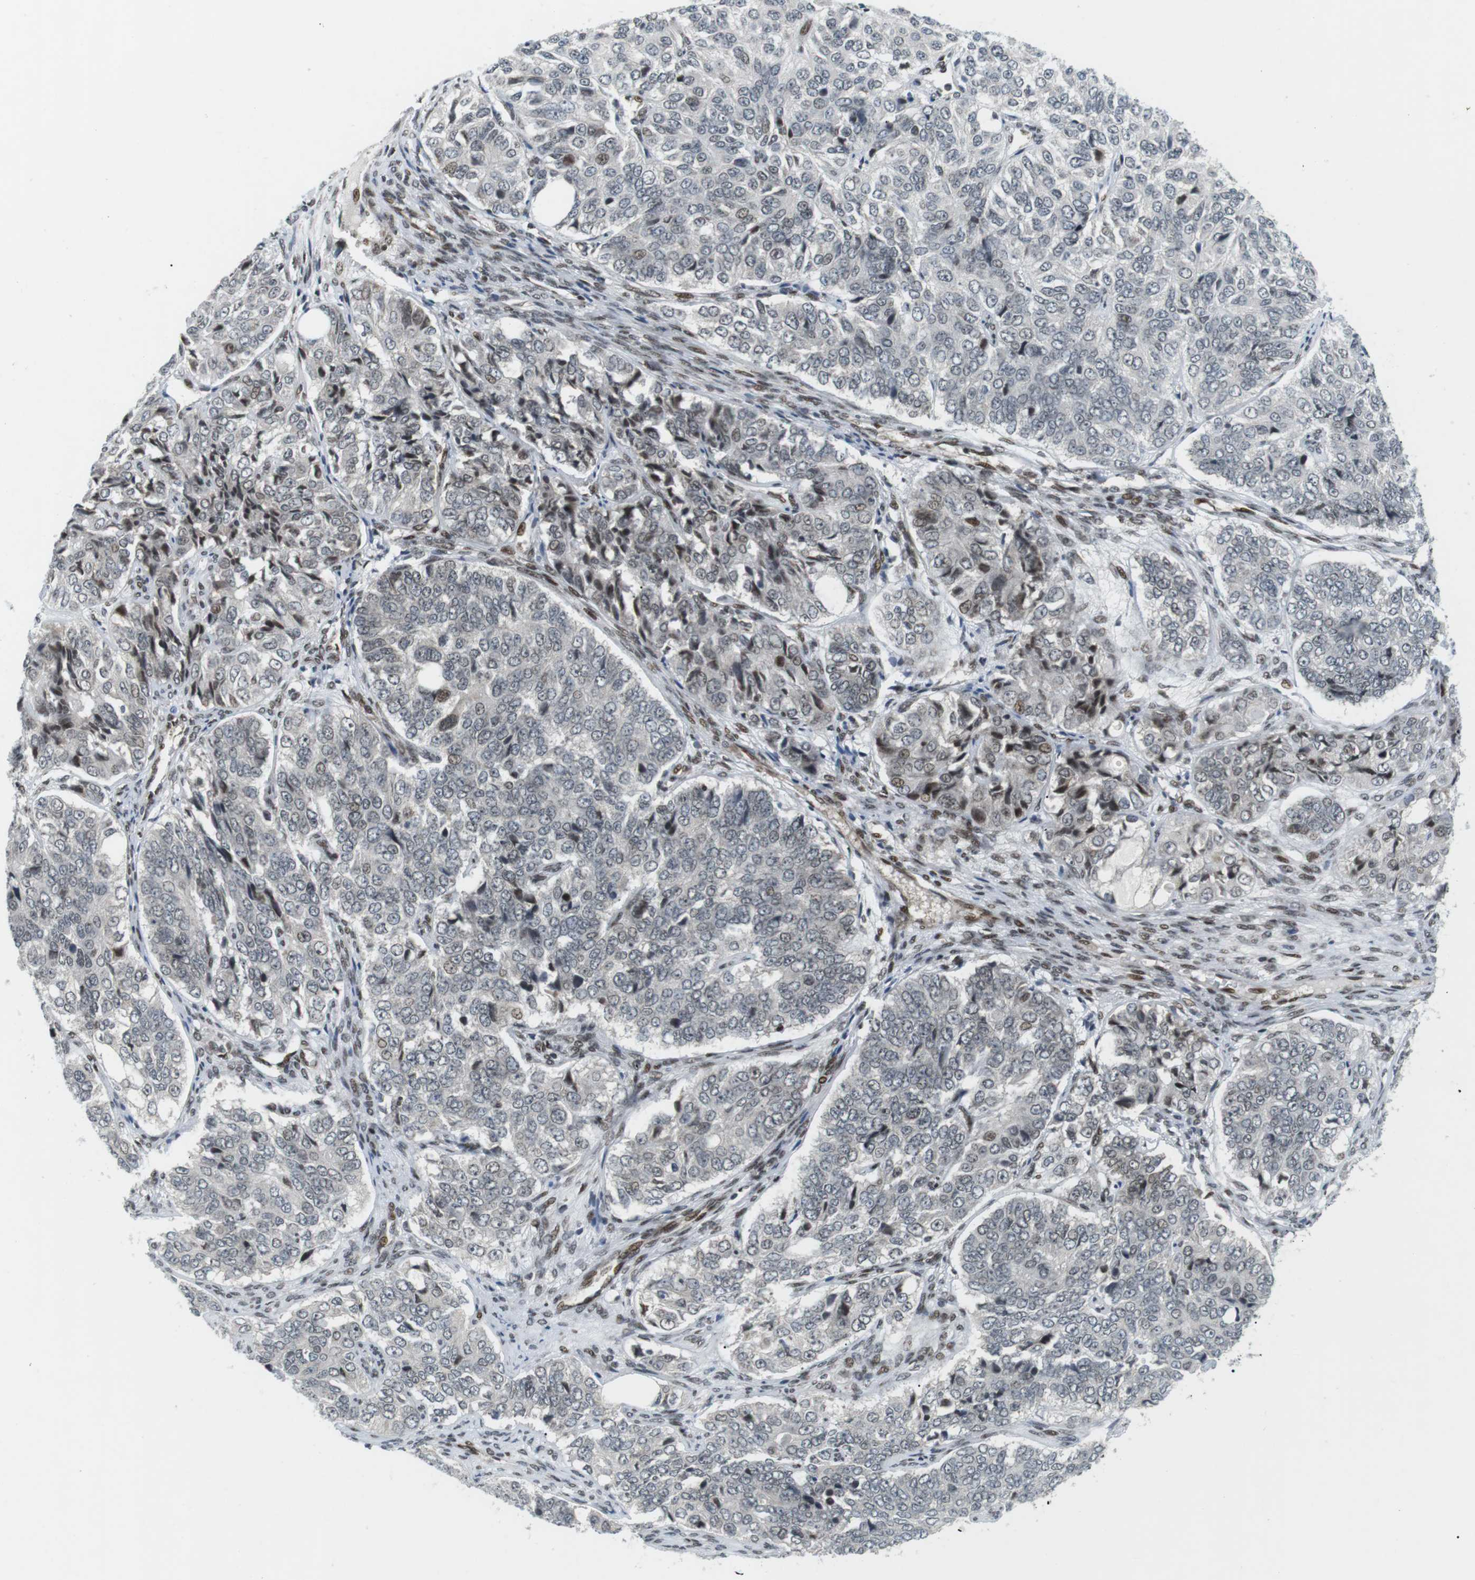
{"staining": {"intensity": "weak", "quantity": "<25%", "location": "nuclear"}, "tissue": "ovarian cancer", "cell_type": "Tumor cells", "image_type": "cancer", "snomed": [{"axis": "morphology", "description": "Carcinoma, endometroid"}, {"axis": "topography", "description": "Ovary"}], "caption": "Protein analysis of ovarian endometroid carcinoma demonstrates no significant staining in tumor cells.", "gene": "CDC27", "patient": {"sex": "female", "age": 51}}